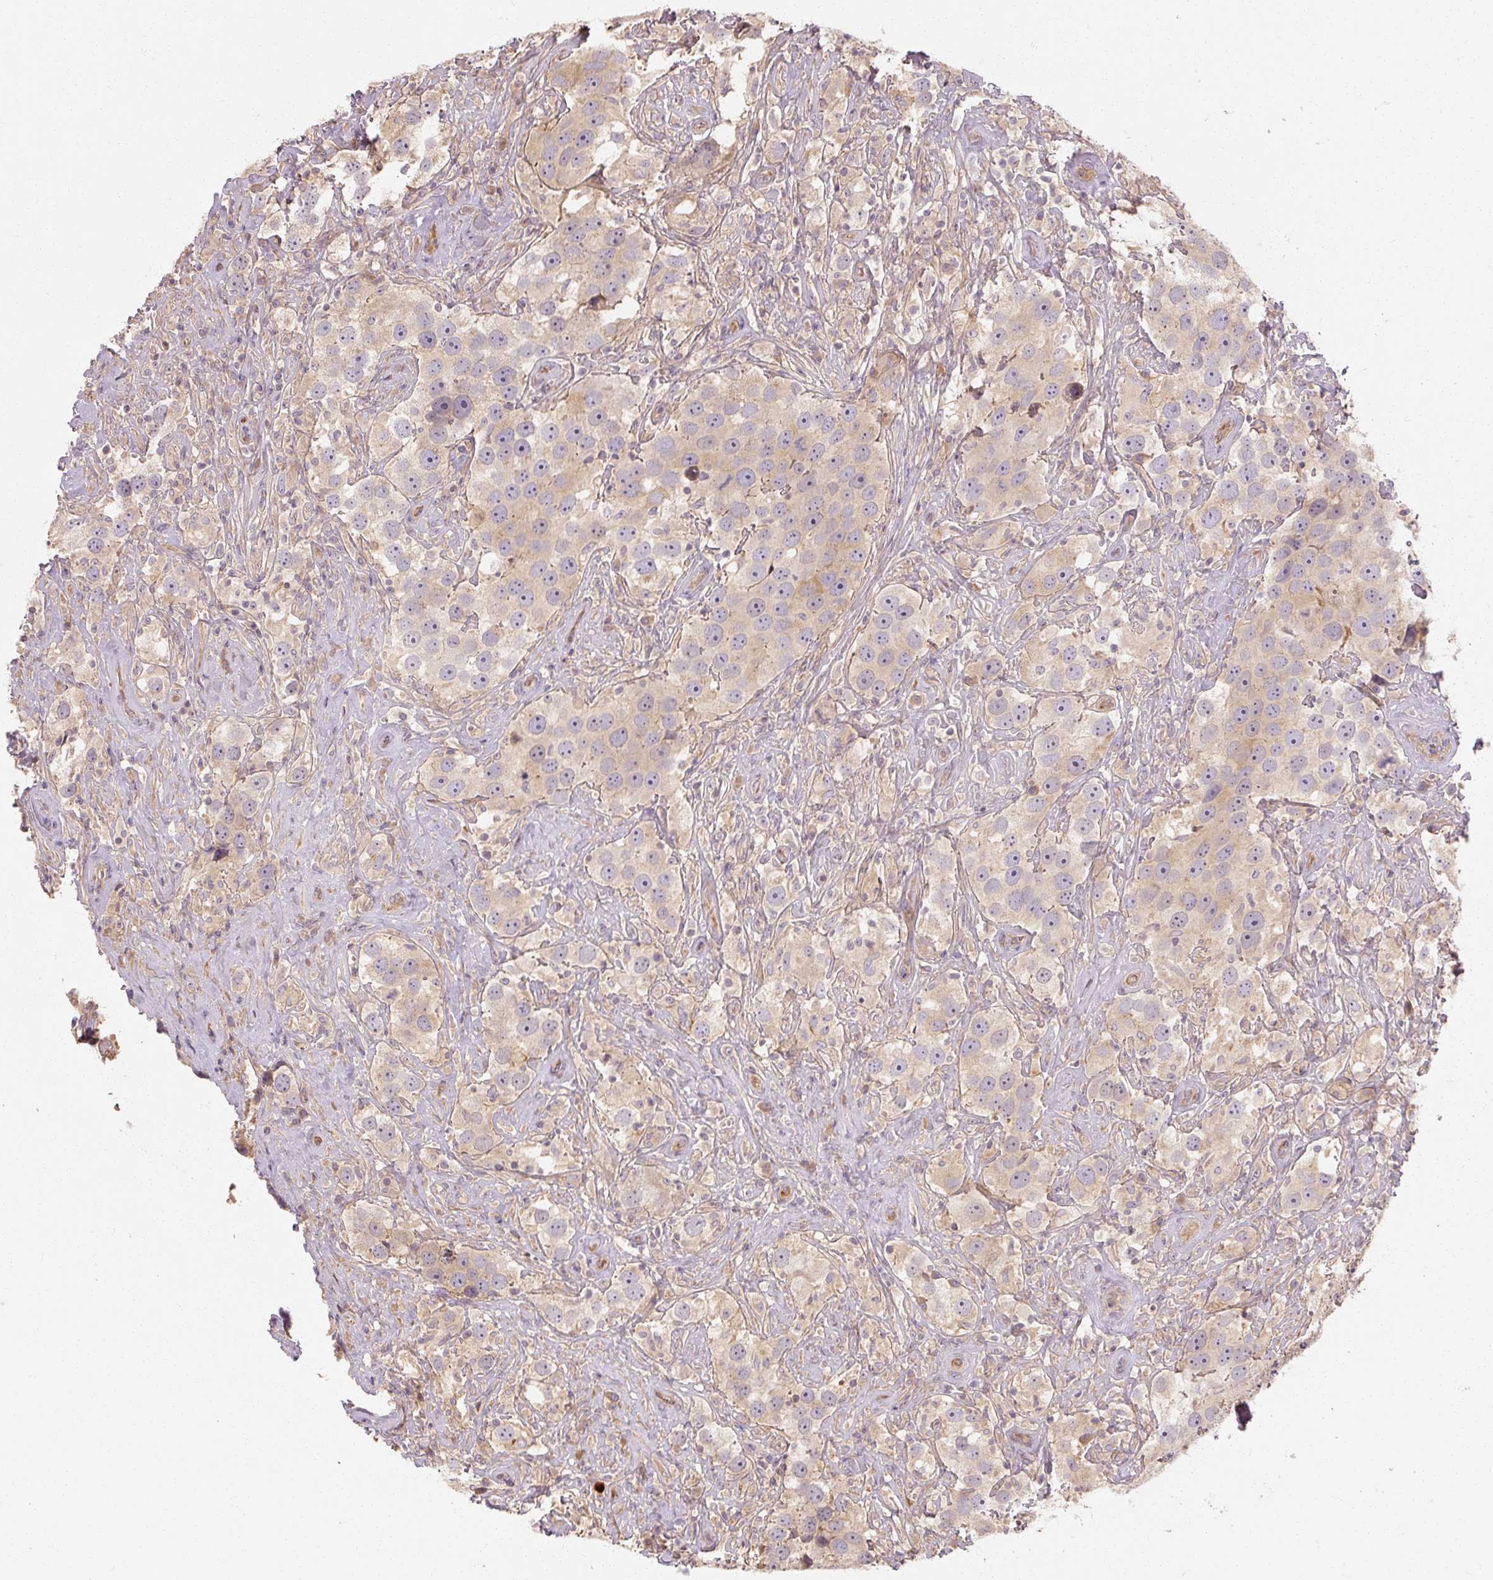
{"staining": {"intensity": "weak", "quantity": "<25%", "location": "cytoplasmic/membranous"}, "tissue": "testis cancer", "cell_type": "Tumor cells", "image_type": "cancer", "snomed": [{"axis": "morphology", "description": "Seminoma, NOS"}, {"axis": "topography", "description": "Testis"}], "caption": "An immunohistochemistry (IHC) histopathology image of testis cancer (seminoma) is shown. There is no staining in tumor cells of testis cancer (seminoma). (DAB (3,3'-diaminobenzidine) immunohistochemistry (IHC) visualized using brightfield microscopy, high magnification).", "gene": "RB1CC1", "patient": {"sex": "male", "age": 49}}